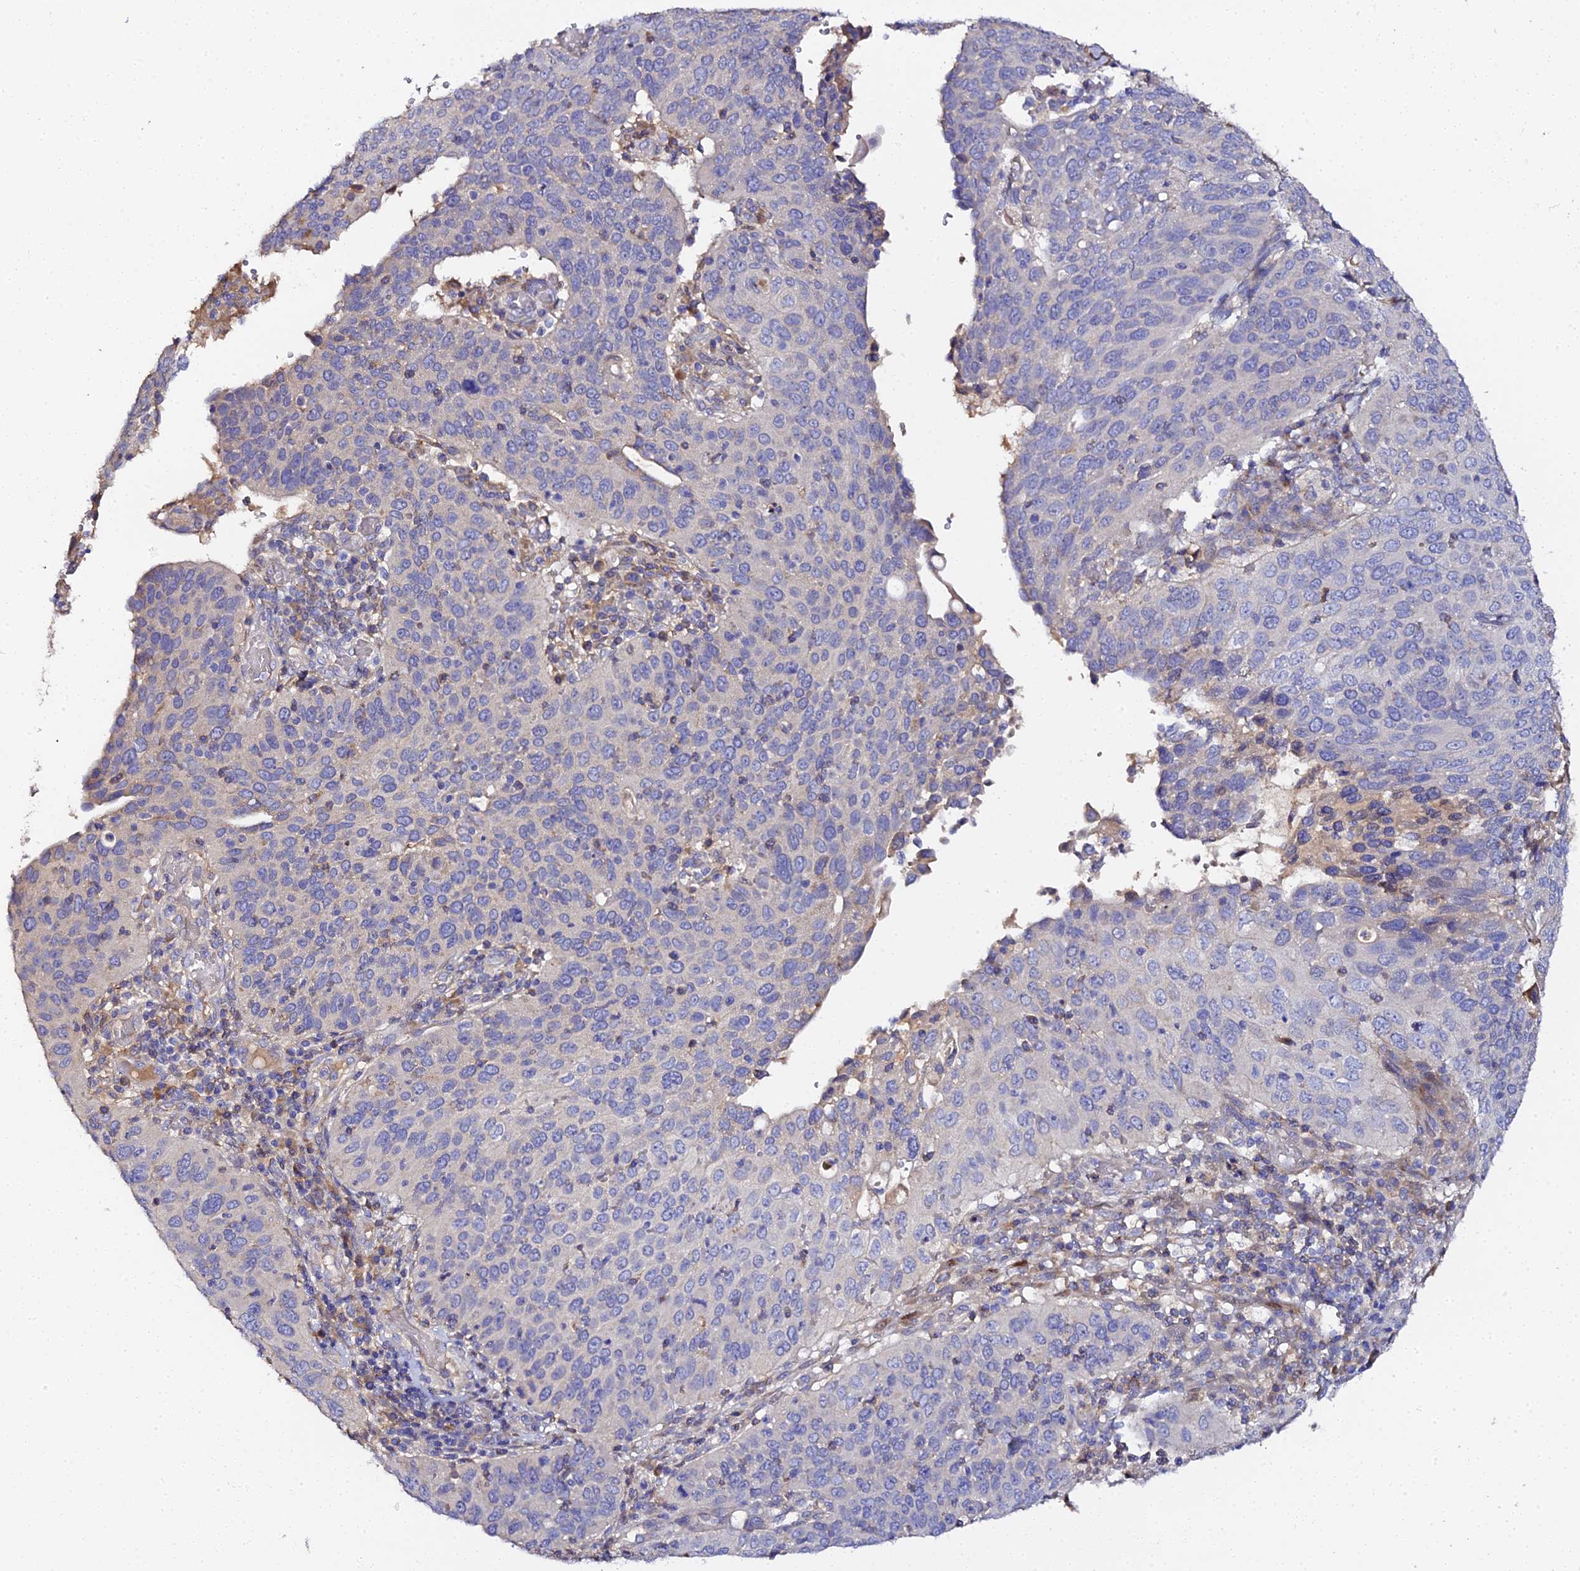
{"staining": {"intensity": "negative", "quantity": "none", "location": "none"}, "tissue": "cervical cancer", "cell_type": "Tumor cells", "image_type": "cancer", "snomed": [{"axis": "morphology", "description": "Squamous cell carcinoma, NOS"}, {"axis": "topography", "description": "Cervix"}], "caption": "This is an immunohistochemistry histopathology image of human cervical cancer. There is no staining in tumor cells.", "gene": "SCX", "patient": {"sex": "female", "age": 36}}